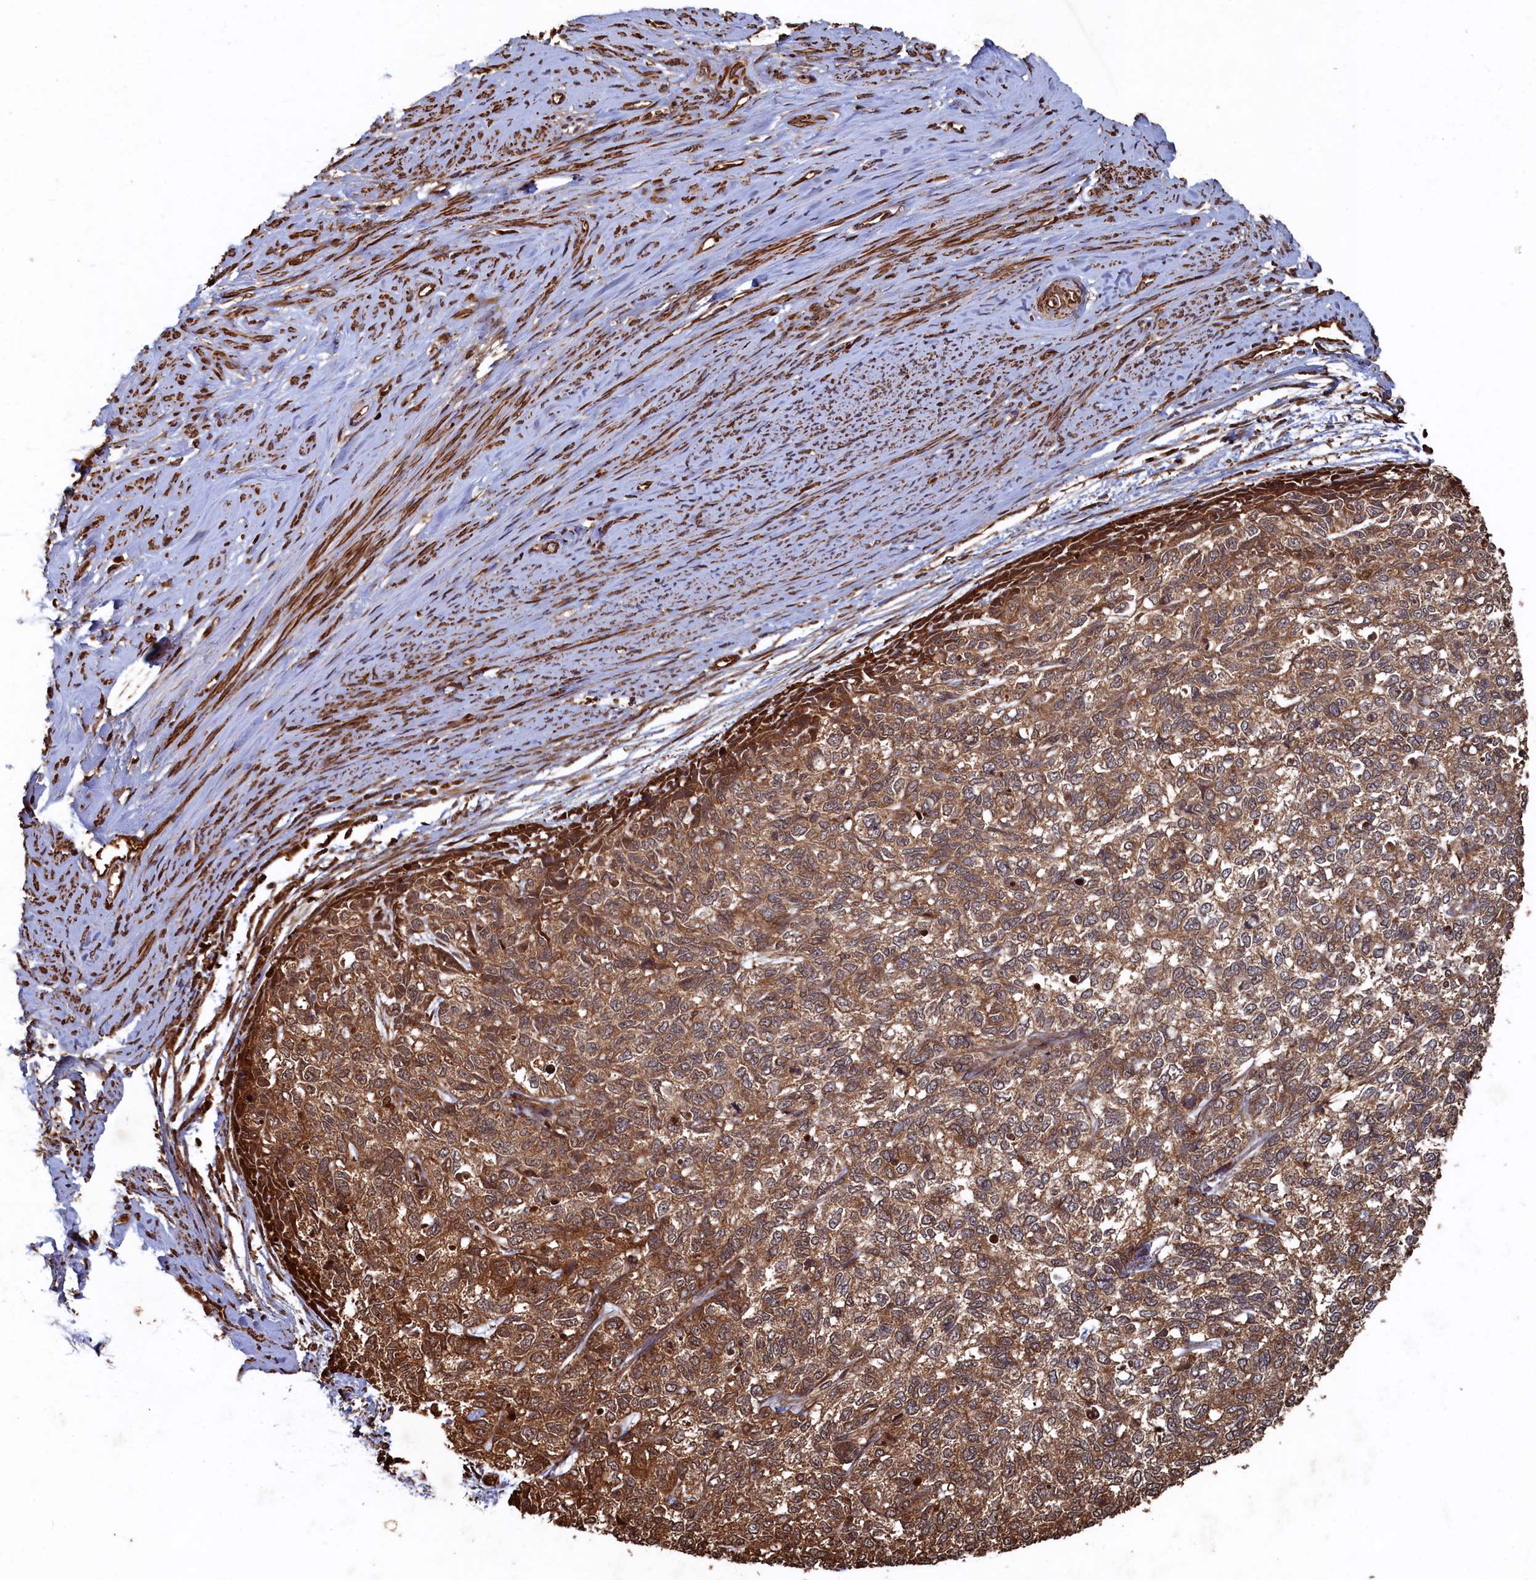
{"staining": {"intensity": "moderate", "quantity": ">75%", "location": "cytoplasmic/membranous"}, "tissue": "cervical cancer", "cell_type": "Tumor cells", "image_type": "cancer", "snomed": [{"axis": "morphology", "description": "Squamous cell carcinoma, NOS"}, {"axis": "topography", "description": "Cervix"}], "caption": "Immunohistochemical staining of human squamous cell carcinoma (cervical) displays medium levels of moderate cytoplasmic/membranous protein staining in approximately >75% of tumor cells.", "gene": "PIGN", "patient": {"sex": "female", "age": 63}}